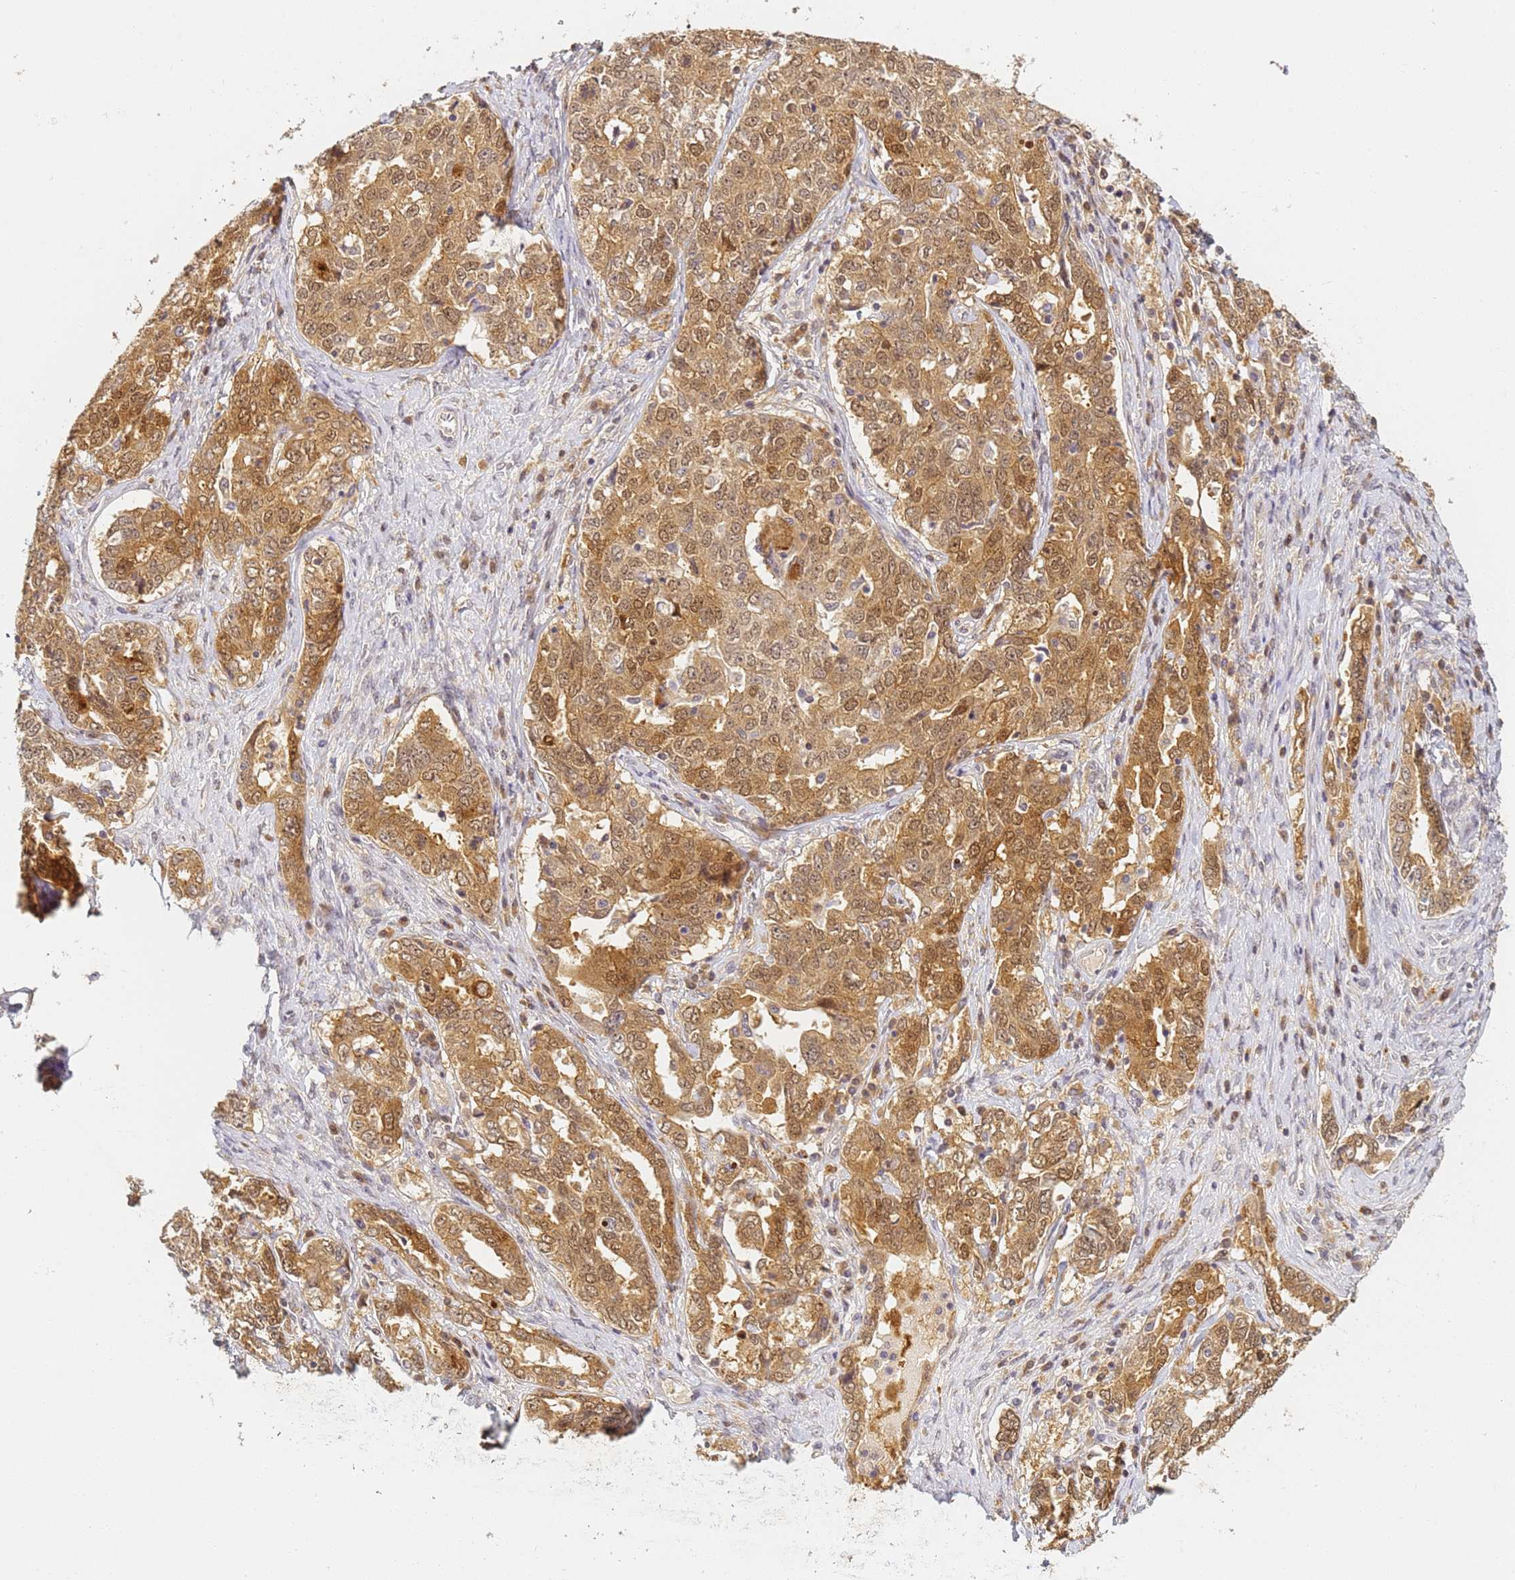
{"staining": {"intensity": "moderate", "quantity": ">75%", "location": "cytoplasmic/membranous,nuclear"}, "tissue": "ovarian cancer", "cell_type": "Tumor cells", "image_type": "cancer", "snomed": [{"axis": "morphology", "description": "Carcinoma, endometroid"}, {"axis": "topography", "description": "Ovary"}], "caption": "Tumor cells demonstrate medium levels of moderate cytoplasmic/membranous and nuclear staining in approximately >75% of cells in ovarian cancer (endometroid carcinoma). The protein is stained brown, and the nuclei are stained in blue (DAB (3,3'-diaminobenzidine) IHC with brightfield microscopy, high magnification).", "gene": "HMCES", "patient": {"sex": "female", "age": 62}}